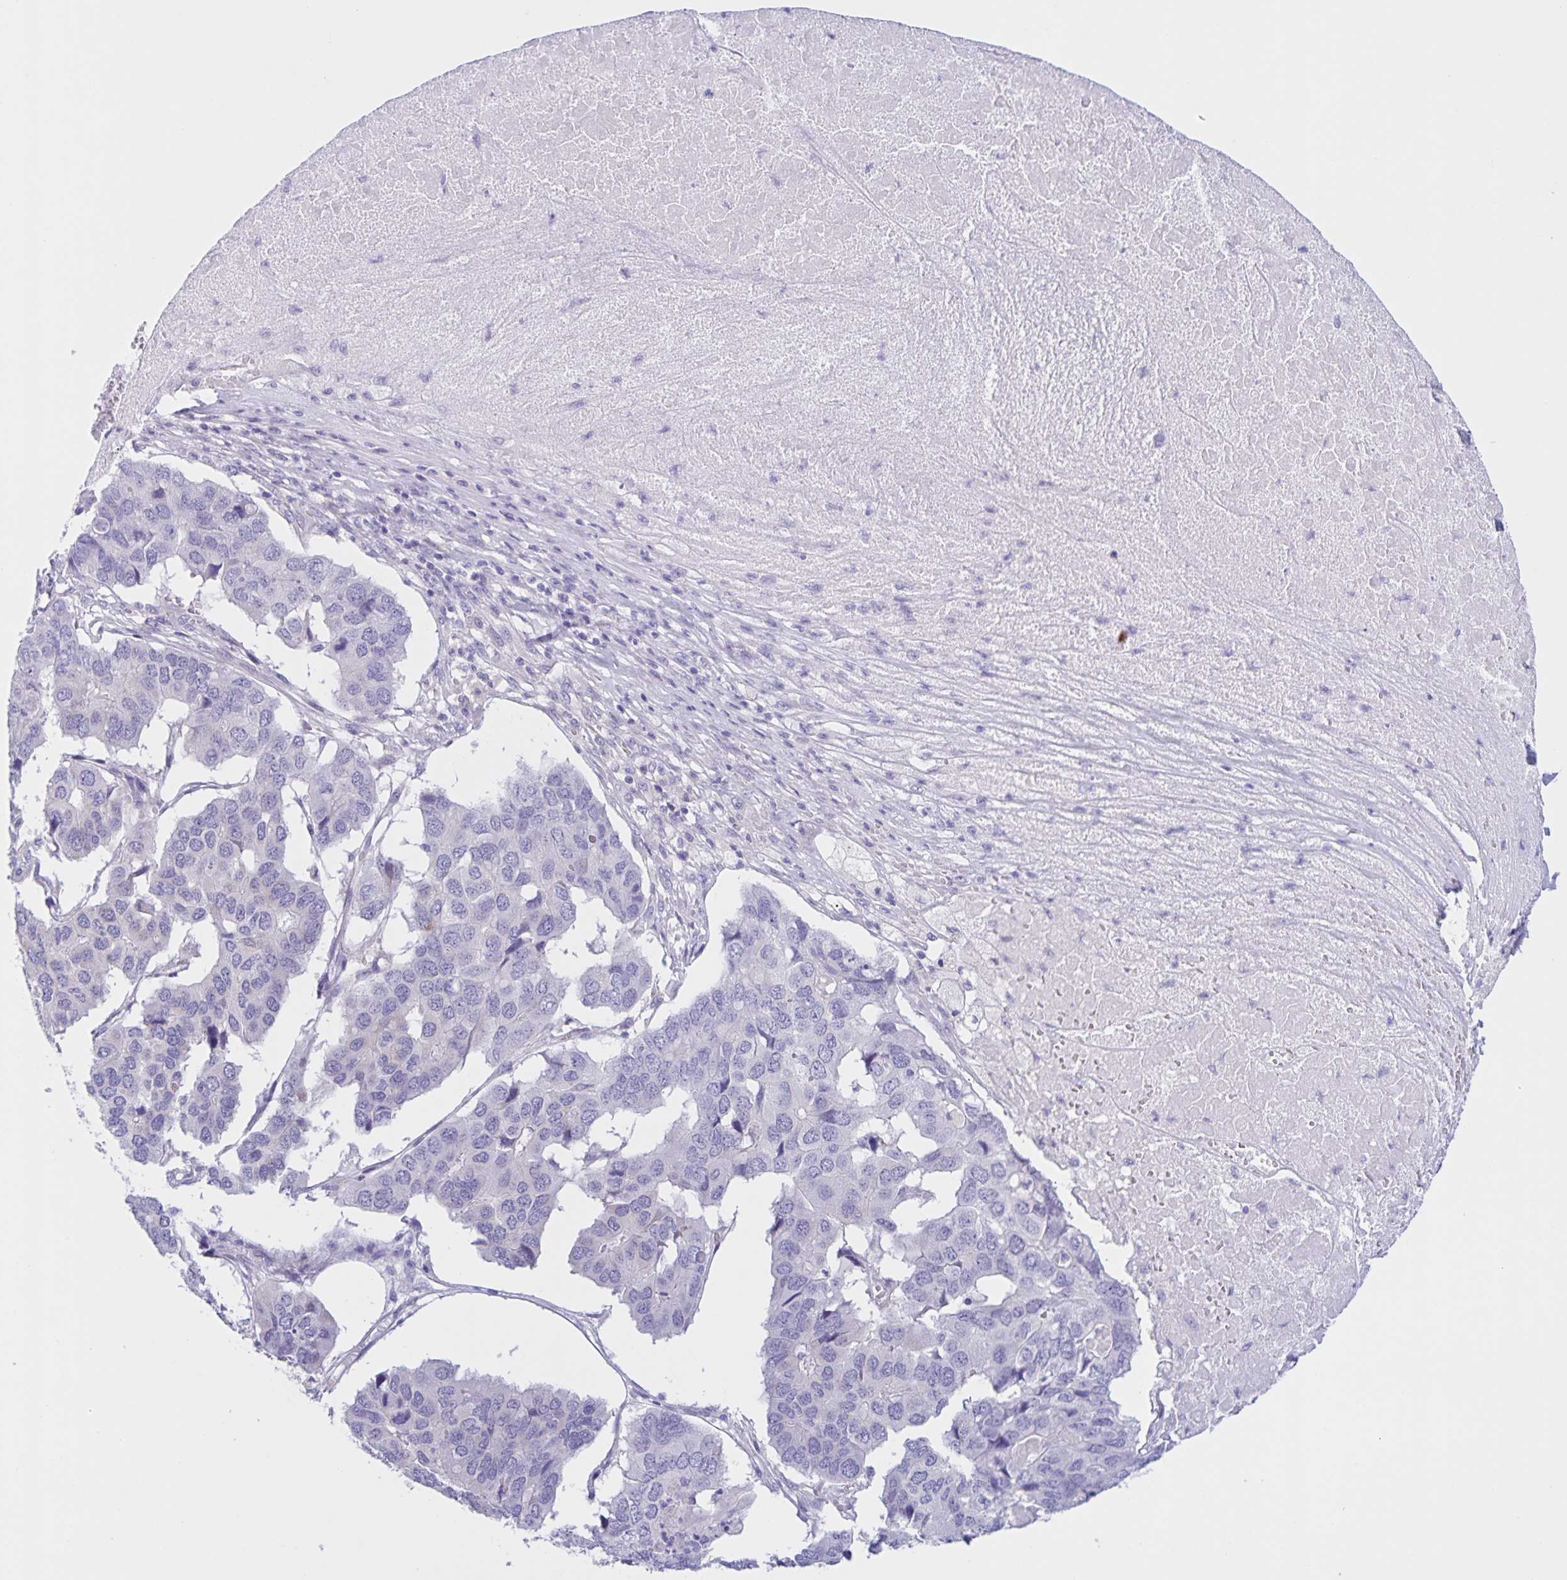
{"staining": {"intensity": "negative", "quantity": "none", "location": "none"}, "tissue": "pancreatic cancer", "cell_type": "Tumor cells", "image_type": "cancer", "snomed": [{"axis": "morphology", "description": "Adenocarcinoma, NOS"}, {"axis": "topography", "description": "Pancreas"}], "caption": "A high-resolution photomicrograph shows immunohistochemistry staining of adenocarcinoma (pancreatic), which shows no significant expression in tumor cells.", "gene": "DMGDH", "patient": {"sex": "male", "age": 50}}